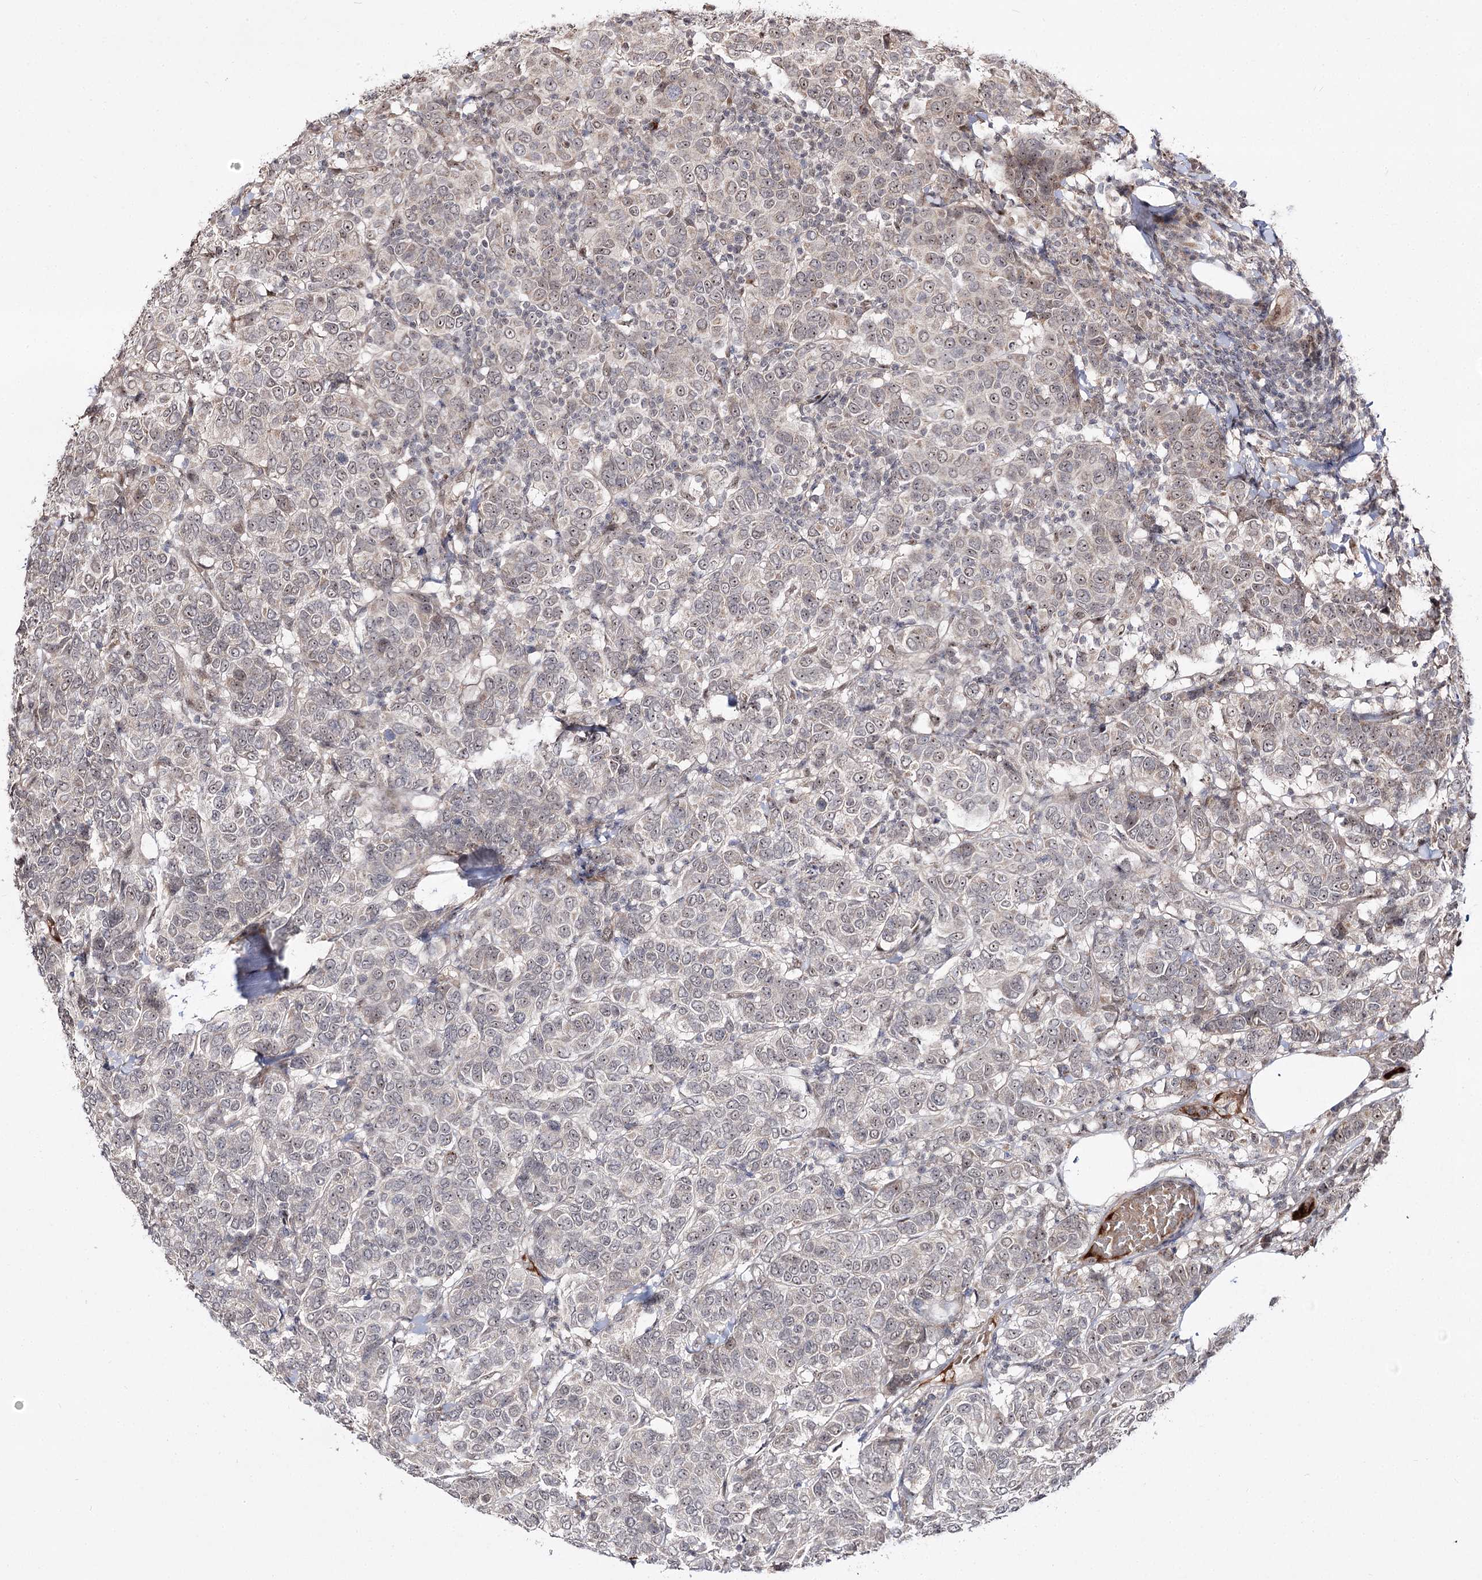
{"staining": {"intensity": "weak", "quantity": "<25%", "location": "nuclear"}, "tissue": "breast cancer", "cell_type": "Tumor cells", "image_type": "cancer", "snomed": [{"axis": "morphology", "description": "Duct carcinoma"}, {"axis": "topography", "description": "Breast"}], "caption": "Human infiltrating ductal carcinoma (breast) stained for a protein using immunohistochemistry displays no staining in tumor cells.", "gene": "RRP9", "patient": {"sex": "female", "age": 55}}